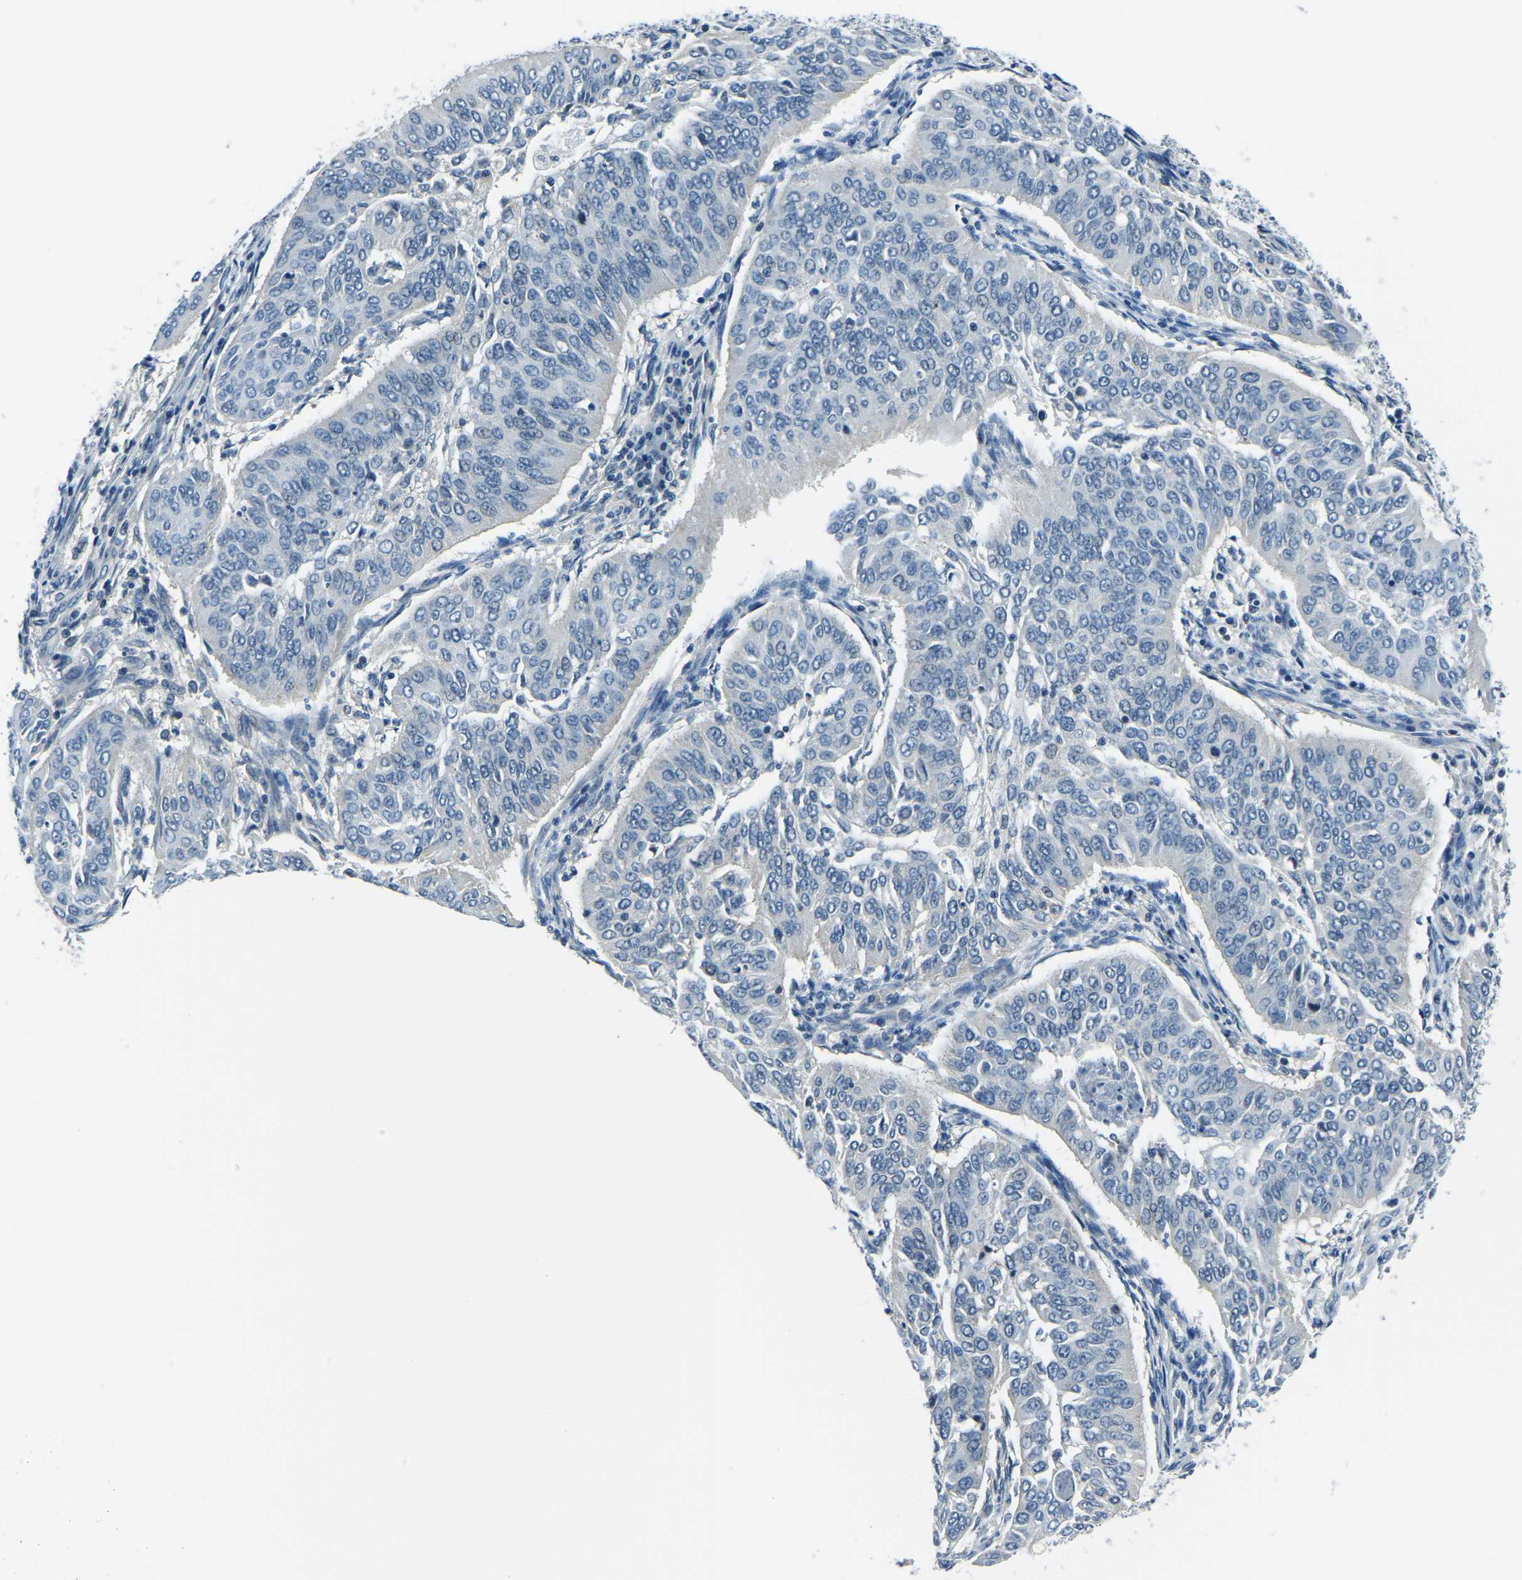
{"staining": {"intensity": "negative", "quantity": "none", "location": "none"}, "tissue": "cervical cancer", "cell_type": "Tumor cells", "image_type": "cancer", "snomed": [{"axis": "morphology", "description": "Normal tissue, NOS"}, {"axis": "morphology", "description": "Squamous cell carcinoma, NOS"}, {"axis": "topography", "description": "Cervix"}], "caption": "Immunohistochemistry histopathology image of human cervical squamous cell carcinoma stained for a protein (brown), which reveals no staining in tumor cells. (DAB (3,3'-diaminobenzidine) IHC visualized using brightfield microscopy, high magnification).", "gene": "RRP1", "patient": {"sex": "female", "age": 39}}